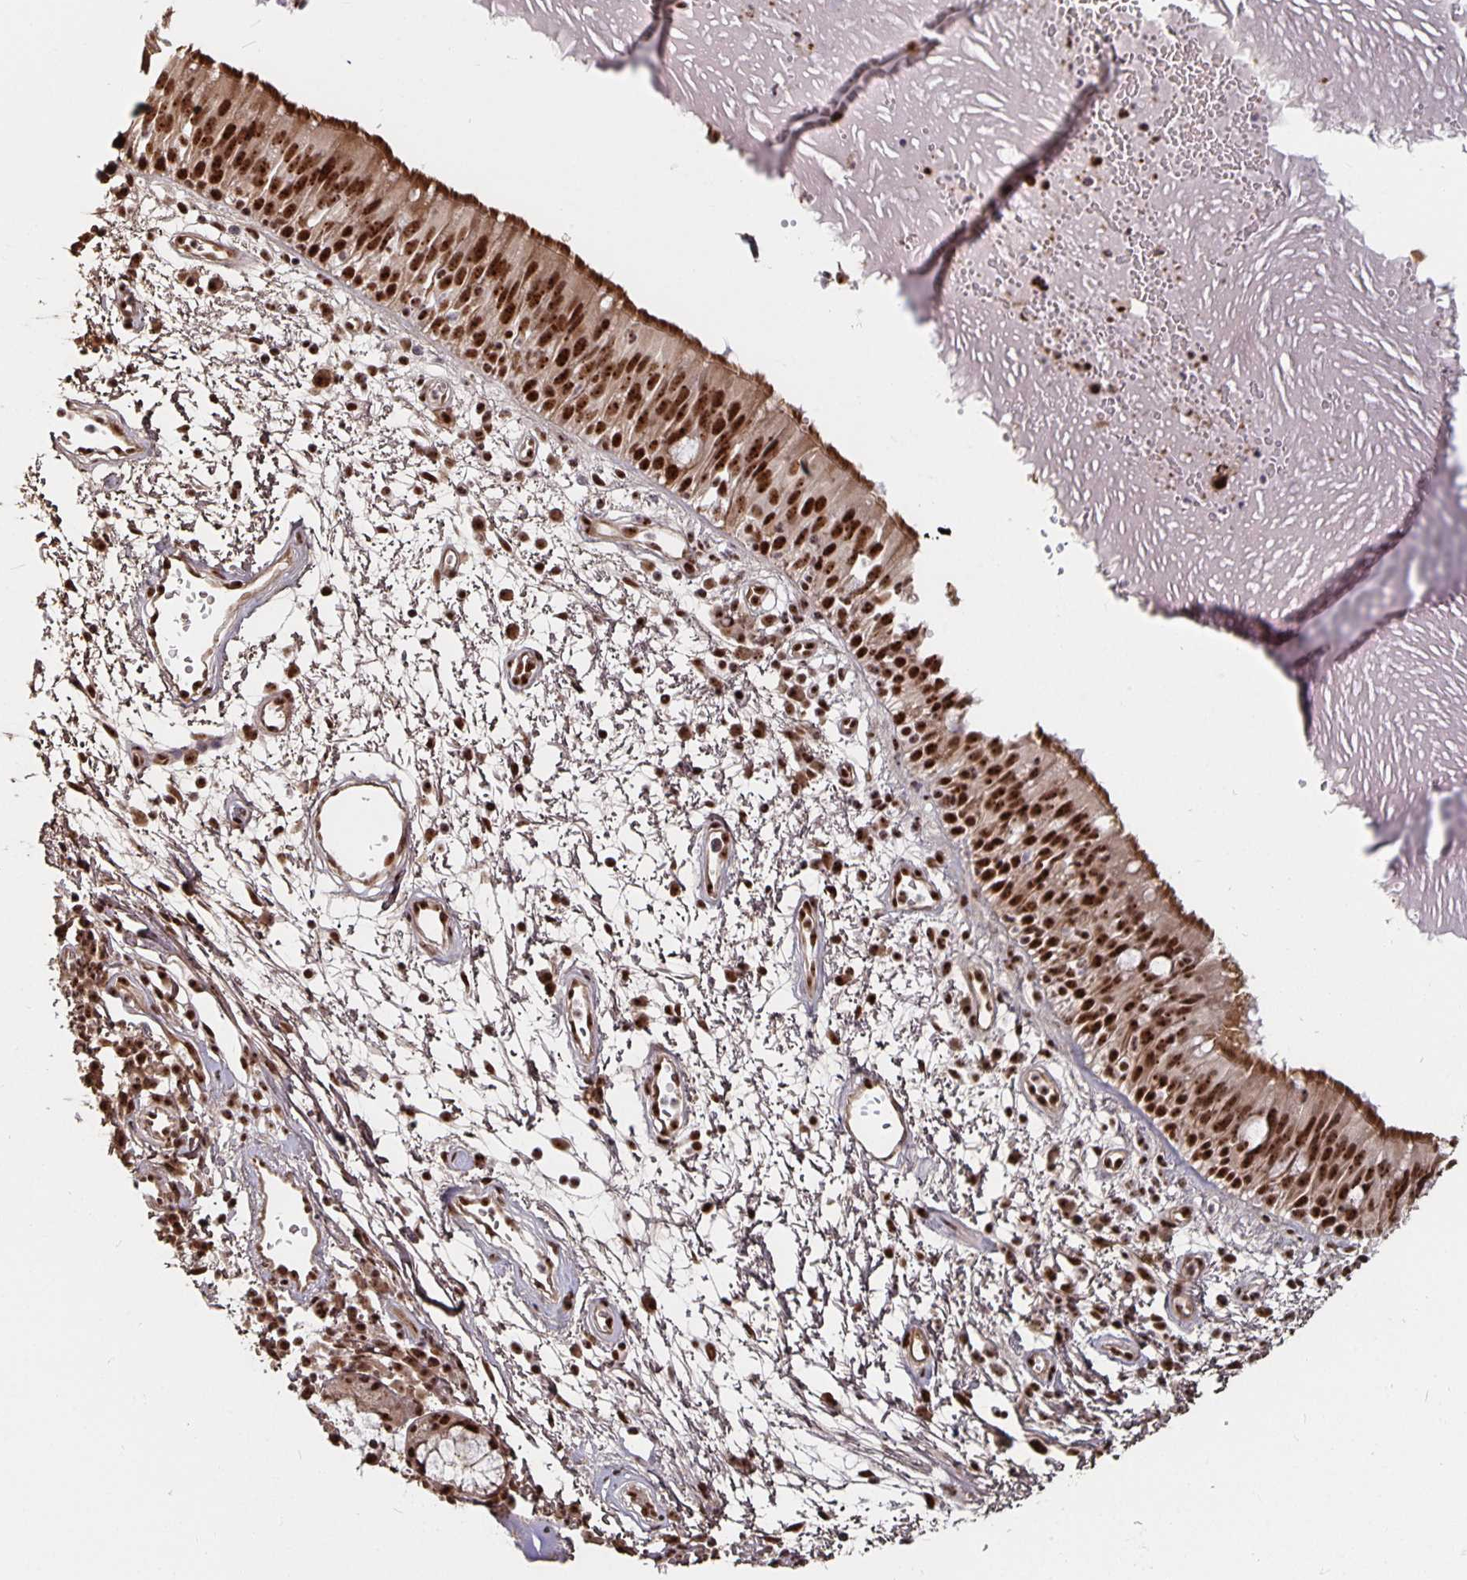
{"staining": {"intensity": "strong", "quantity": ">75%", "location": "cytoplasmic/membranous,nuclear"}, "tissue": "bronchus", "cell_type": "Respiratory epithelial cells", "image_type": "normal", "snomed": [{"axis": "morphology", "description": "Normal tissue, NOS"}, {"axis": "morphology", "description": "Squamous cell carcinoma, NOS"}, {"axis": "topography", "description": "Cartilage tissue"}, {"axis": "topography", "description": "Bronchus"}, {"axis": "topography", "description": "Lung"}], "caption": "Normal bronchus demonstrates strong cytoplasmic/membranous,nuclear expression in approximately >75% of respiratory epithelial cells (Stains: DAB (3,3'-diaminobenzidine) in brown, nuclei in blue, Microscopy: brightfield microscopy at high magnification)..", "gene": "LAS1L", "patient": {"sex": "male", "age": 66}}